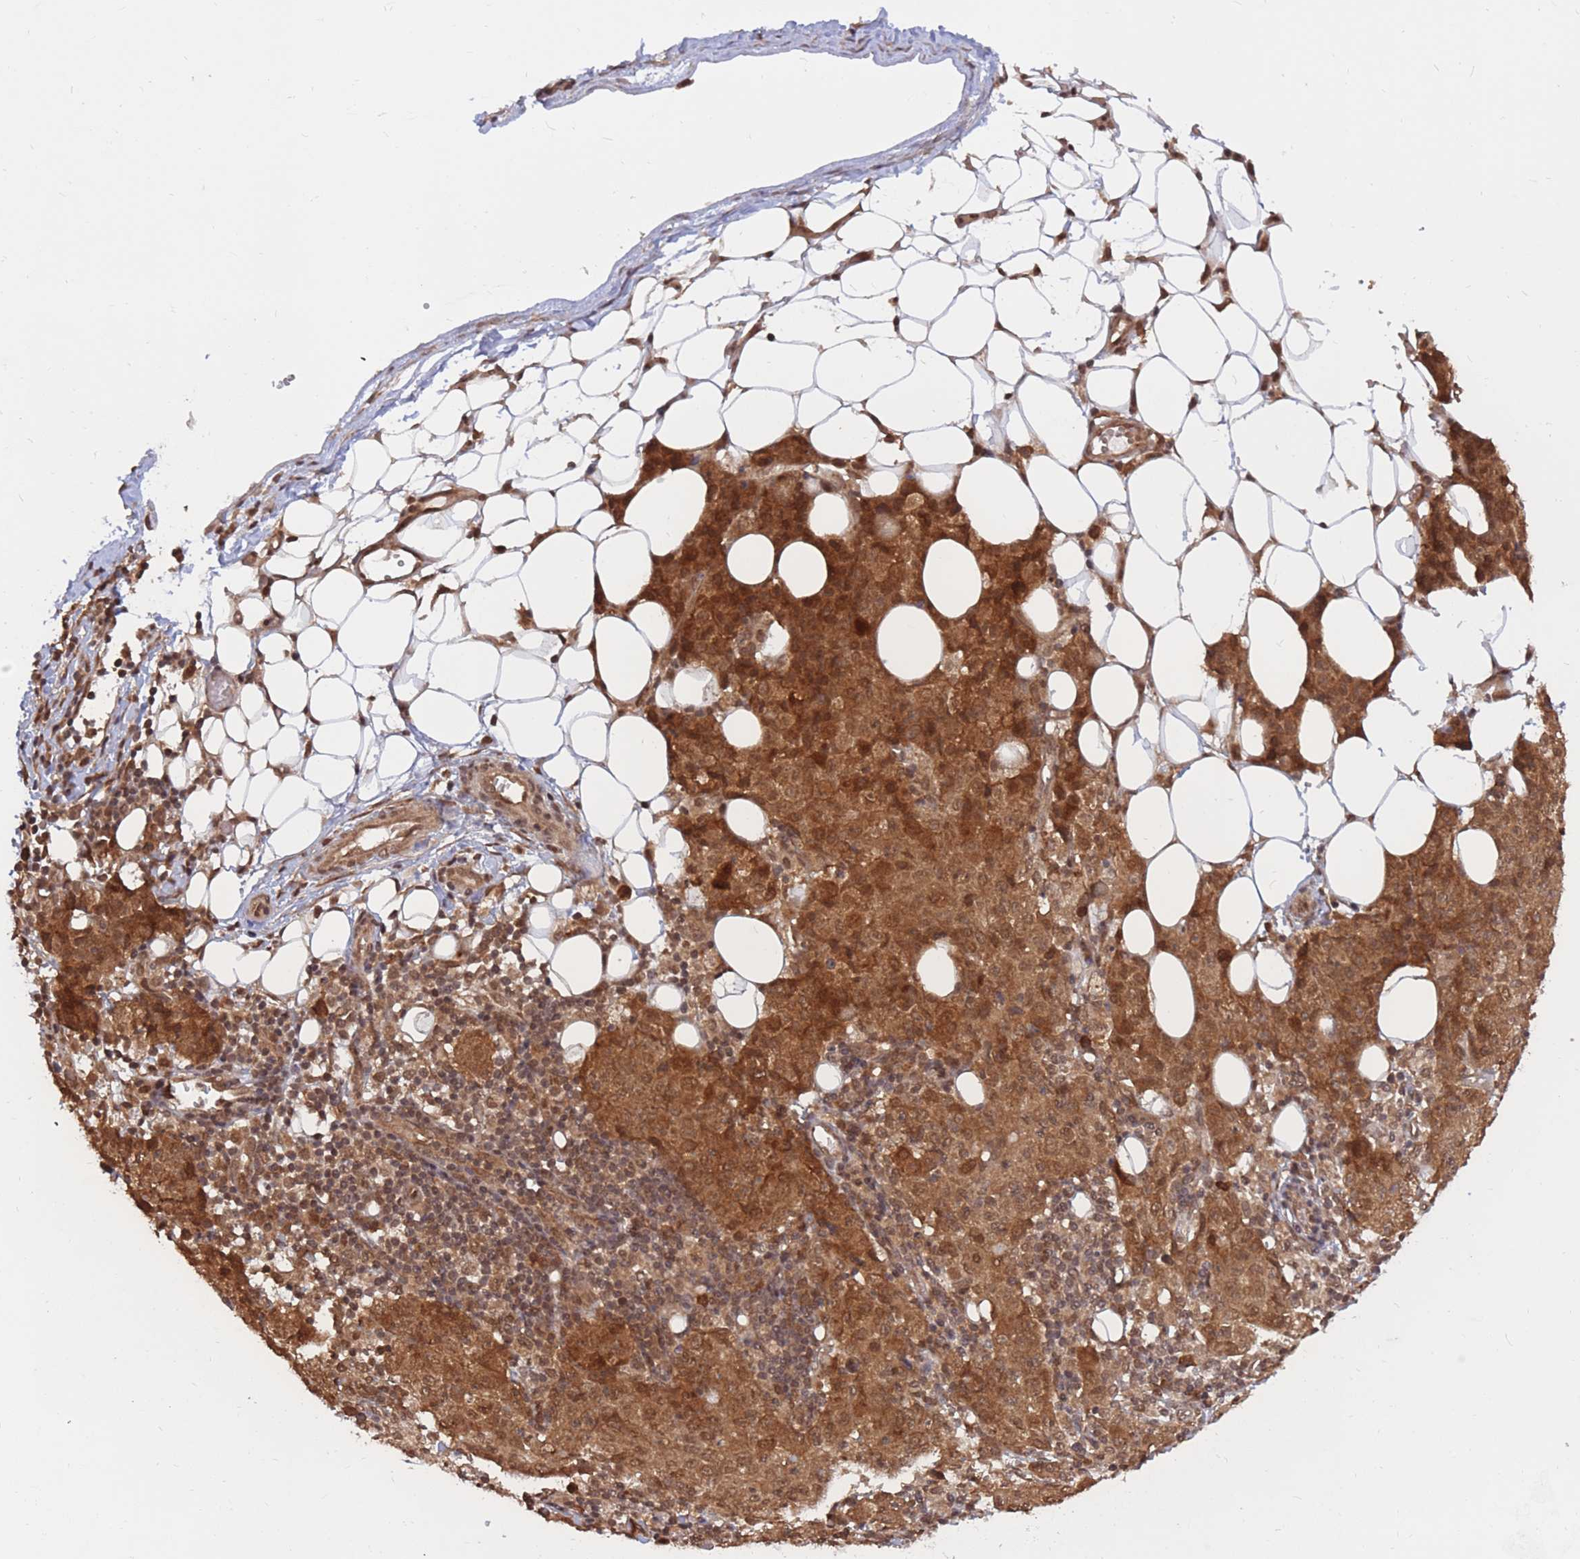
{"staining": {"intensity": "moderate", "quantity": ">75%", "location": "cytoplasmic/membranous,nuclear"}, "tissue": "ovarian cancer", "cell_type": "Tumor cells", "image_type": "cancer", "snomed": [{"axis": "morphology", "description": "Carcinoma, endometroid"}, {"axis": "topography", "description": "Ovary"}], "caption": "The immunohistochemical stain highlights moderate cytoplasmic/membranous and nuclear expression in tumor cells of ovarian cancer (endometroid carcinoma) tissue.", "gene": "SRA1", "patient": {"sex": "female", "age": 42}}